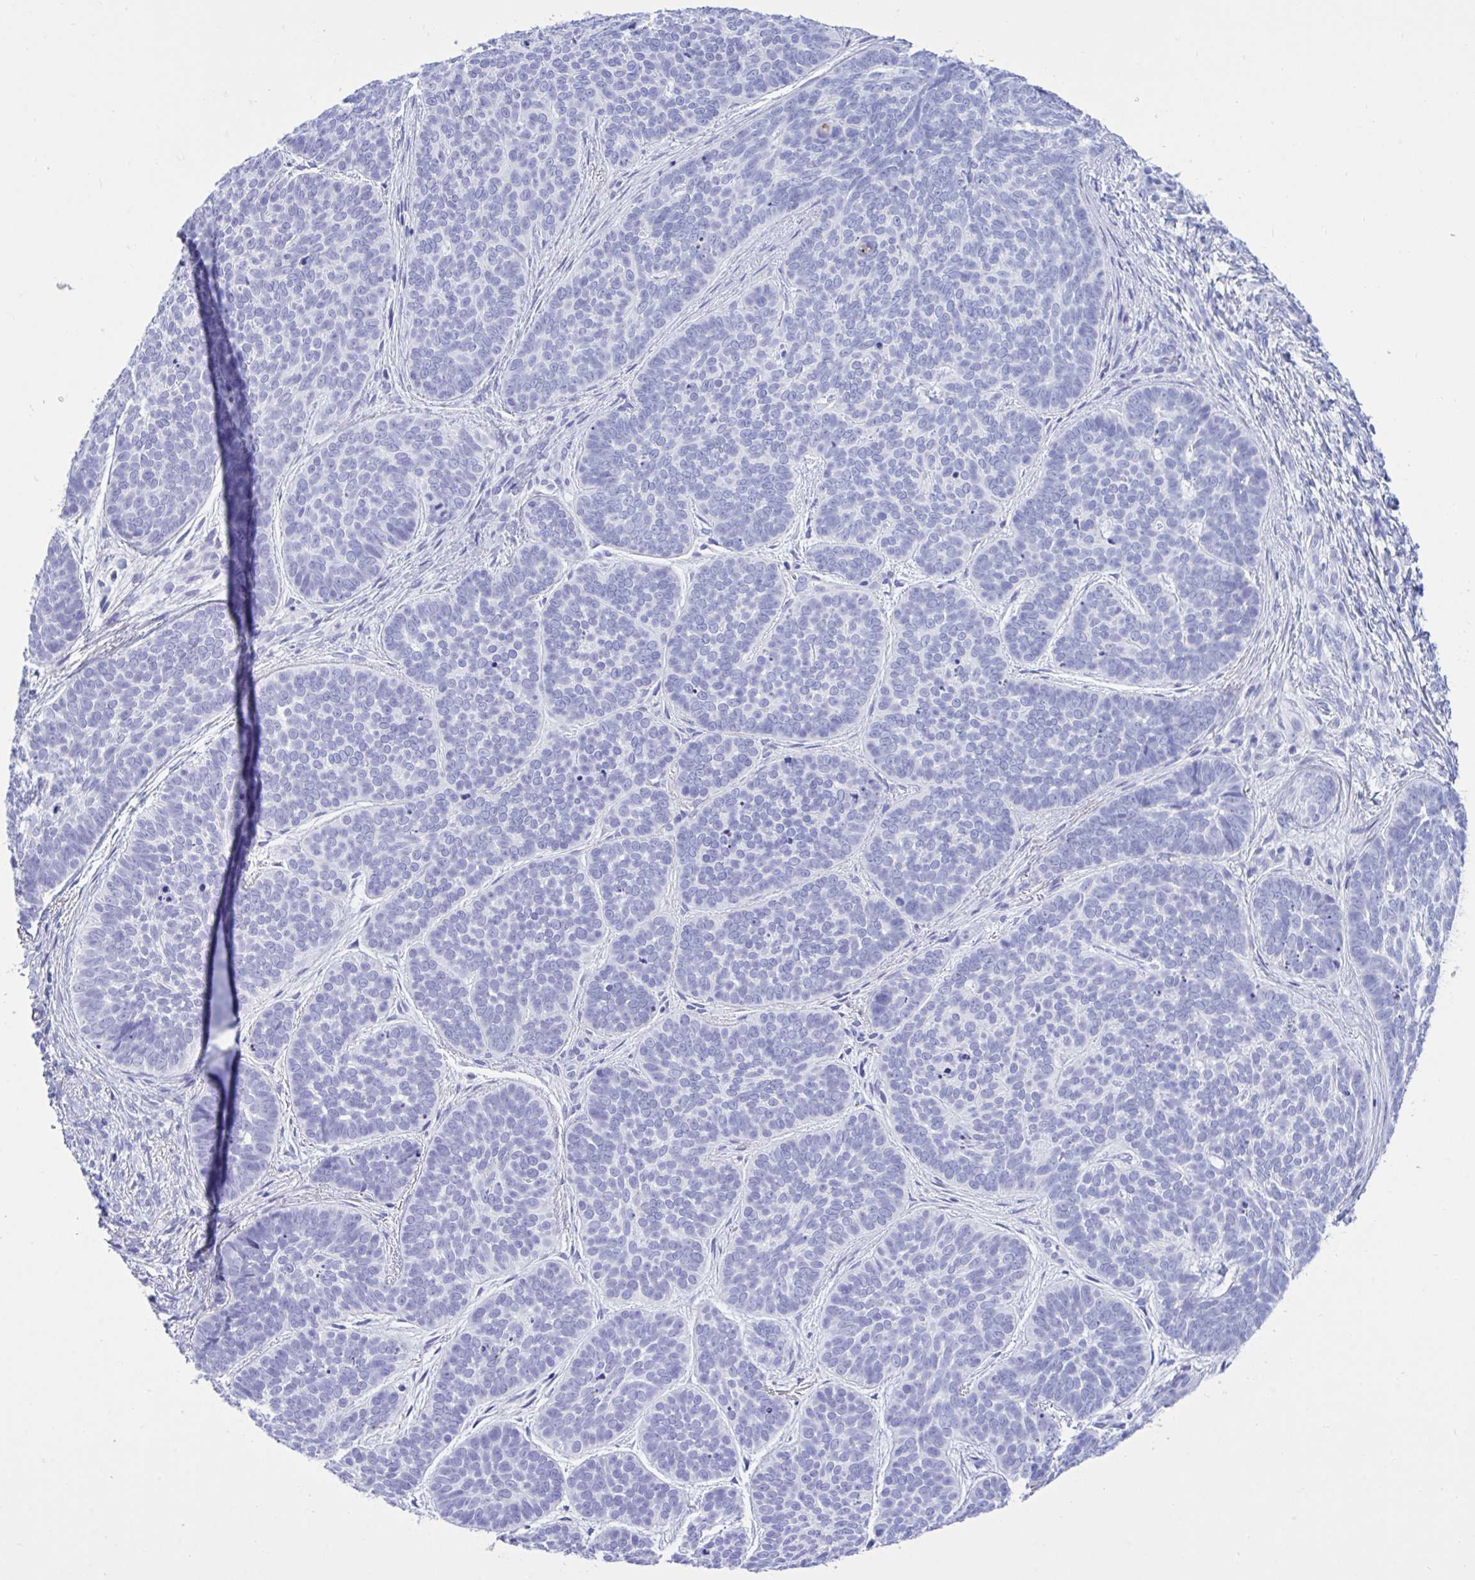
{"staining": {"intensity": "negative", "quantity": "none", "location": "none"}, "tissue": "skin cancer", "cell_type": "Tumor cells", "image_type": "cancer", "snomed": [{"axis": "morphology", "description": "Basal cell carcinoma"}, {"axis": "topography", "description": "Skin"}, {"axis": "topography", "description": "Skin of nose"}], "caption": "Tumor cells are negative for protein expression in human skin cancer. (Stains: DAB (3,3'-diaminobenzidine) IHC with hematoxylin counter stain, Microscopy: brightfield microscopy at high magnification).", "gene": "BEX5", "patient": {"sex": "female", "age": 81}}